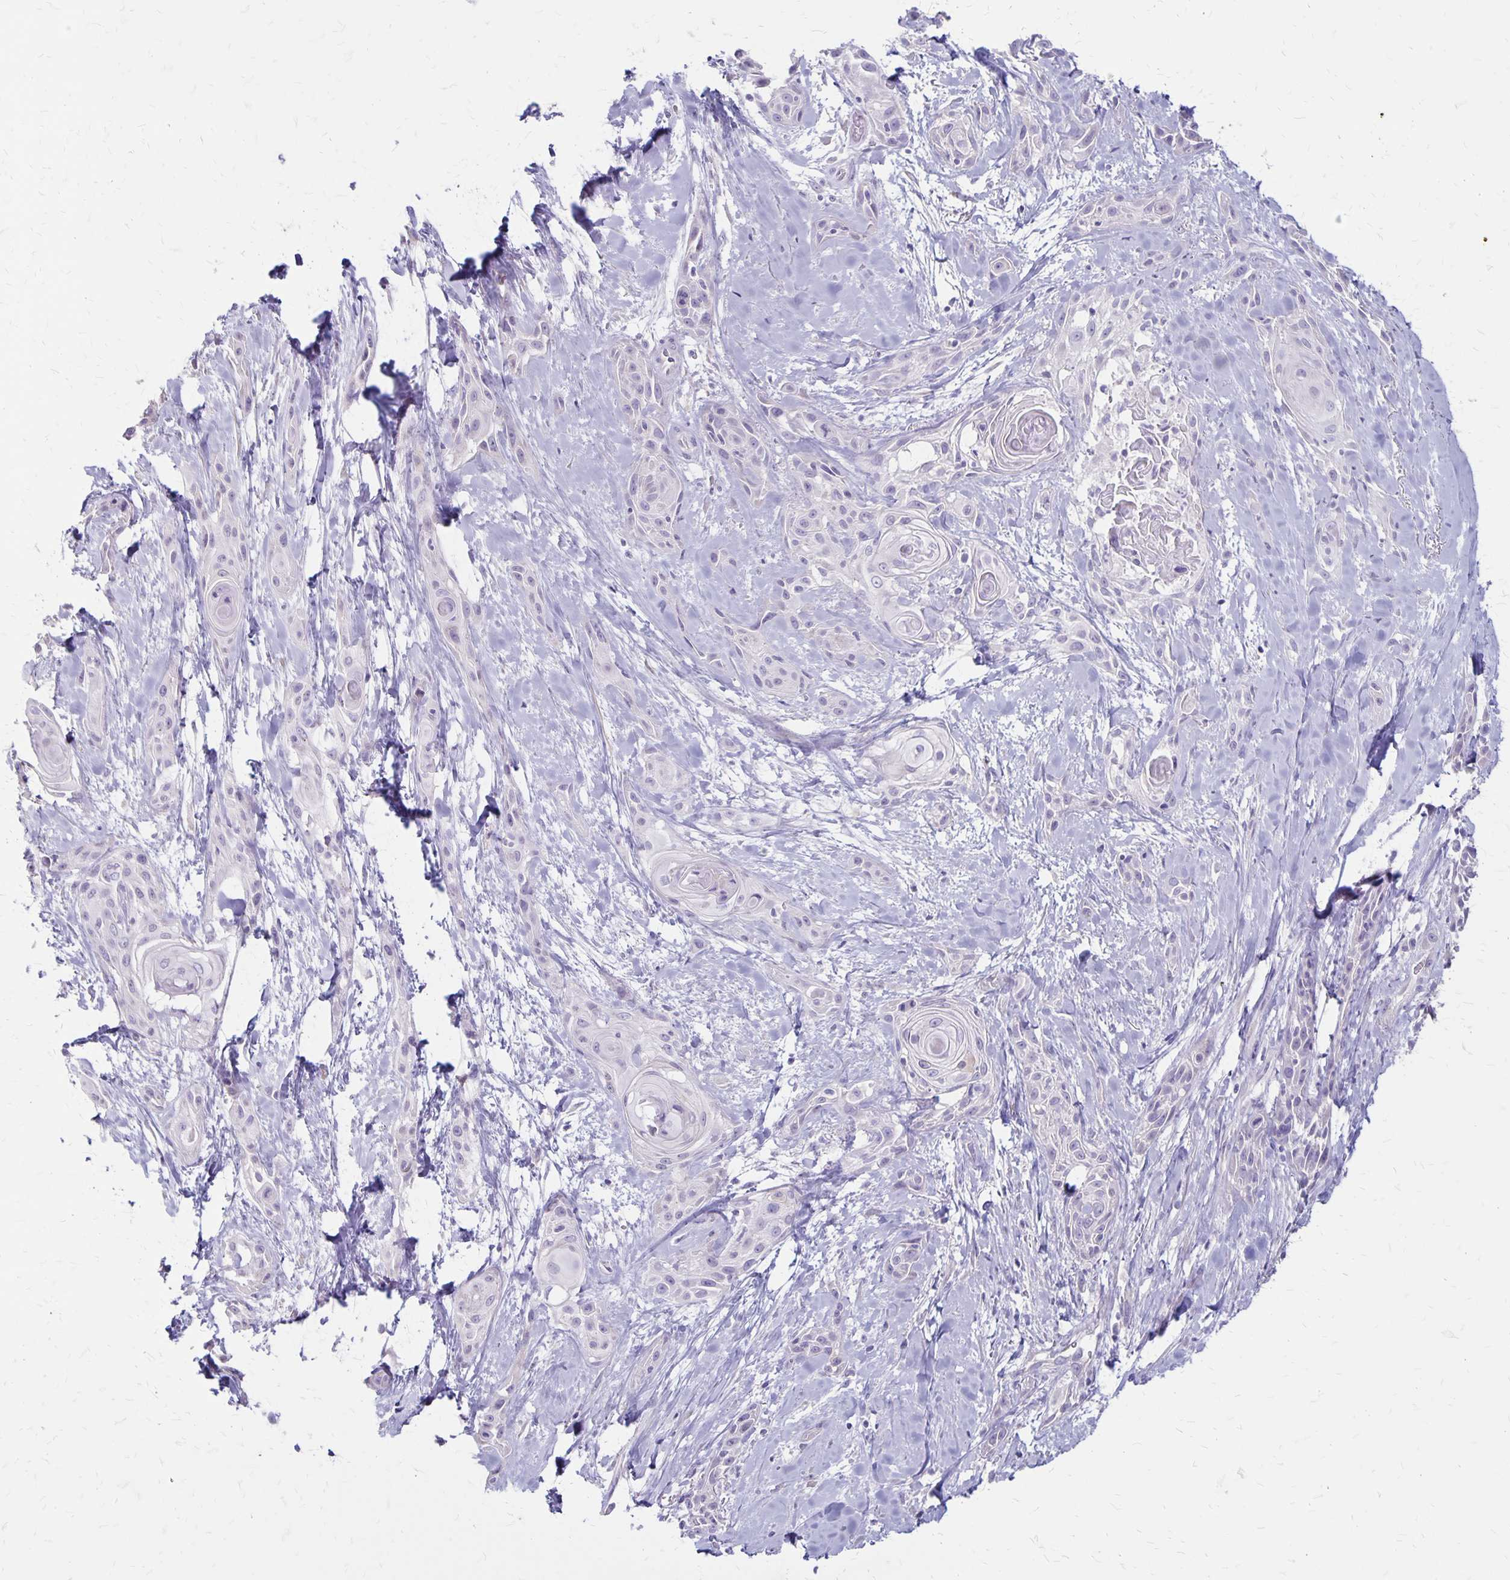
{"staining": {"intensity": "negative", "quantity": "none", "location": "none"}, "tissue": "skin cancer", "cell_type": "Tumor cells", "image_type": "cancer", "snomed": [{"axis": "morphology", "description": "Squamous cell carcinoma, NOS"}, {"axis": "topography", "description": "Skin"}, {"axis": "topography", "description": "Anal"}], "caption": "IHC of human squamous cell carcinoma (skin) reveals no expression in tumor cells.", "gene": "HOMER1", "patient": {"sex": "male", "age": 64}}